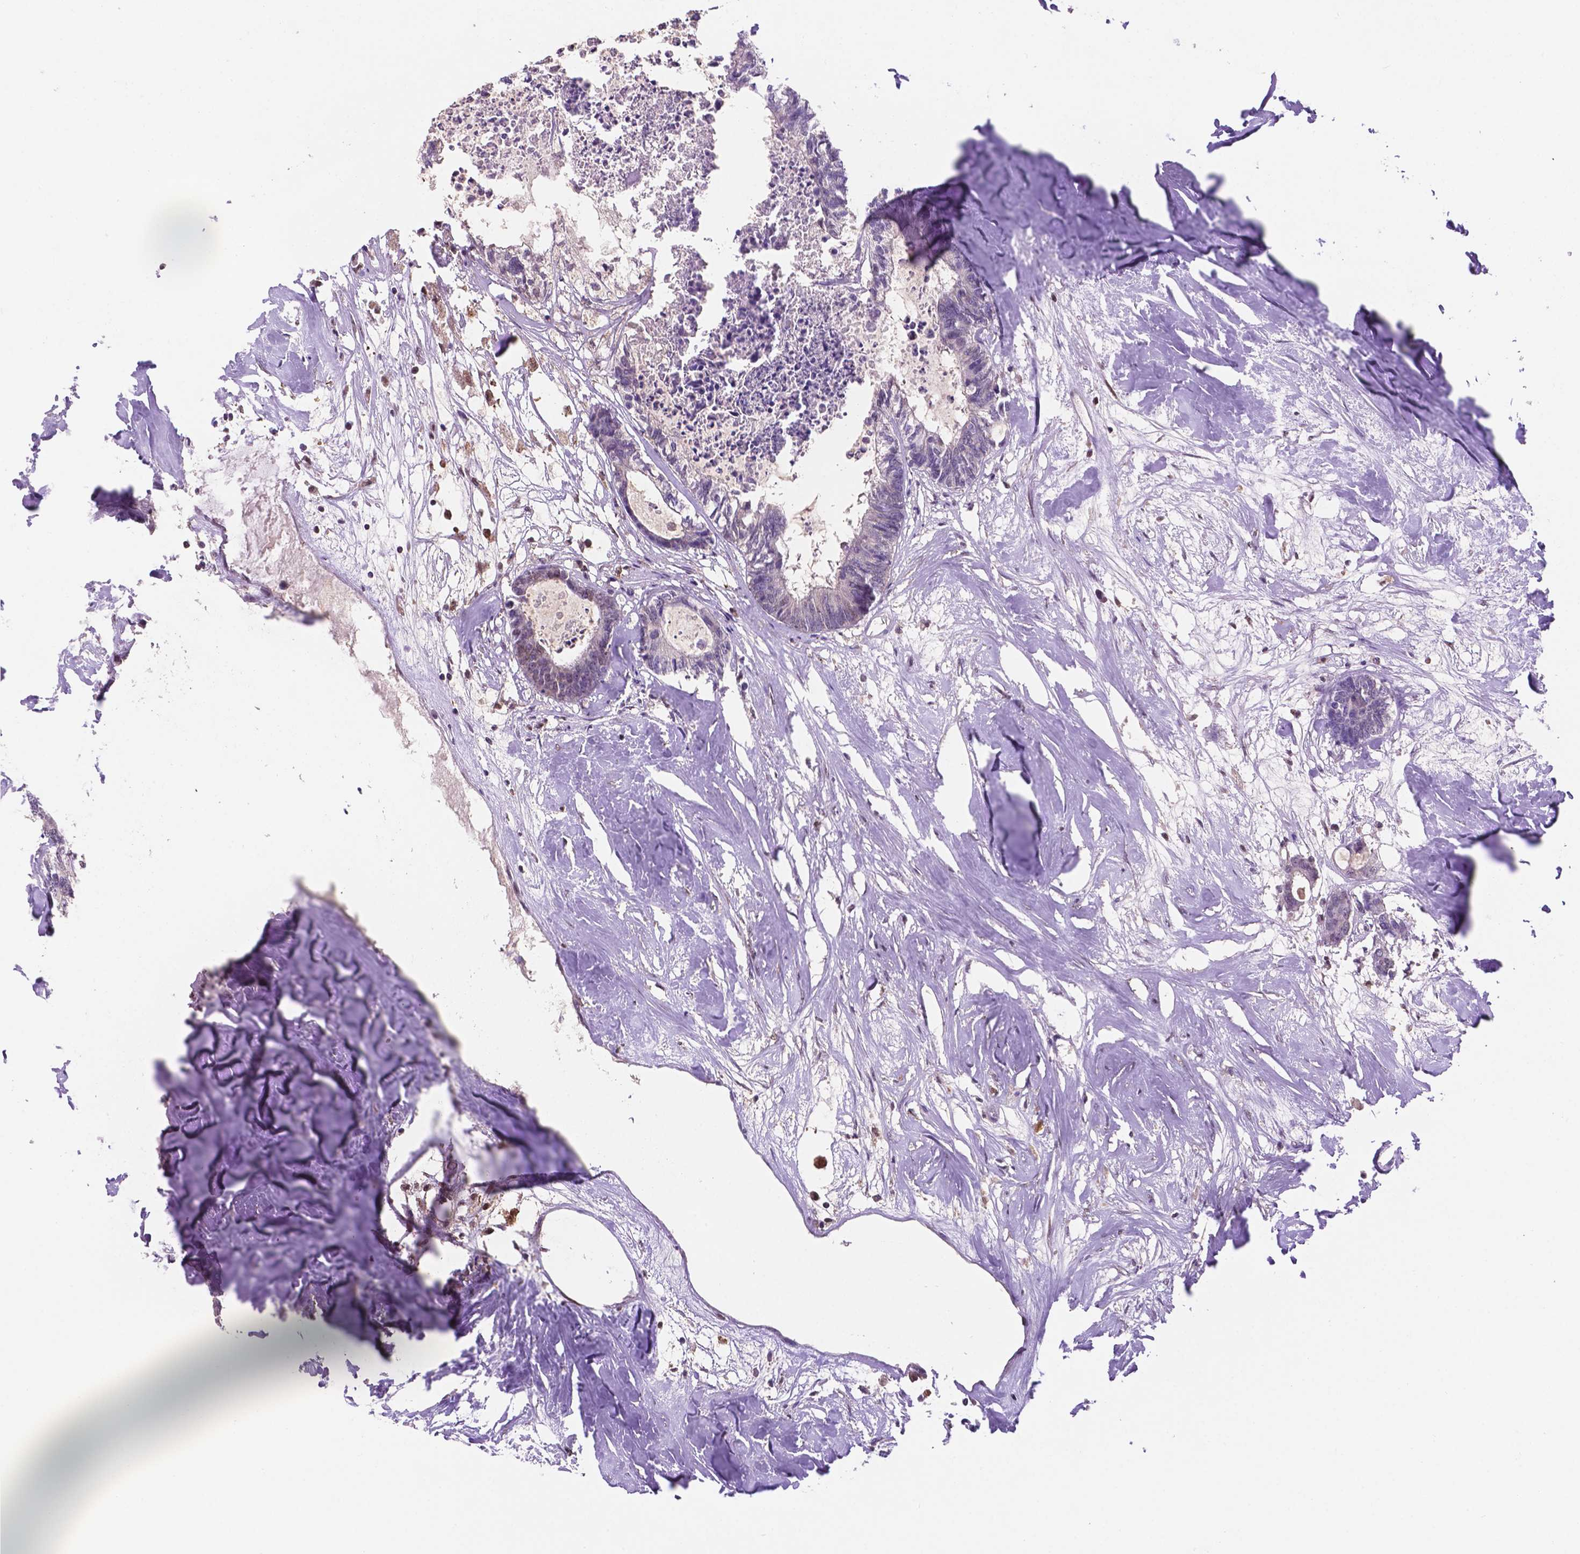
{"staining": {"intensity": "negative", "quantity": "none", "location": "none"}, "tissue": "colorectal cancer", "cell_type": "Tumor cells", "image_type": "cancer", "snomed": [{"axis": "morphology", "description": "Adenocarcinoma, NOS"}, {"axis": "topography", "description": "Colon"}, {"axis": "topography", "description": "Rectum"}], "caption": "Tumor cells are negative for brown protein staining in colorectal cancer.", "gene": "UBE2L6", "patient": {"sex": "male", "age": 57}}